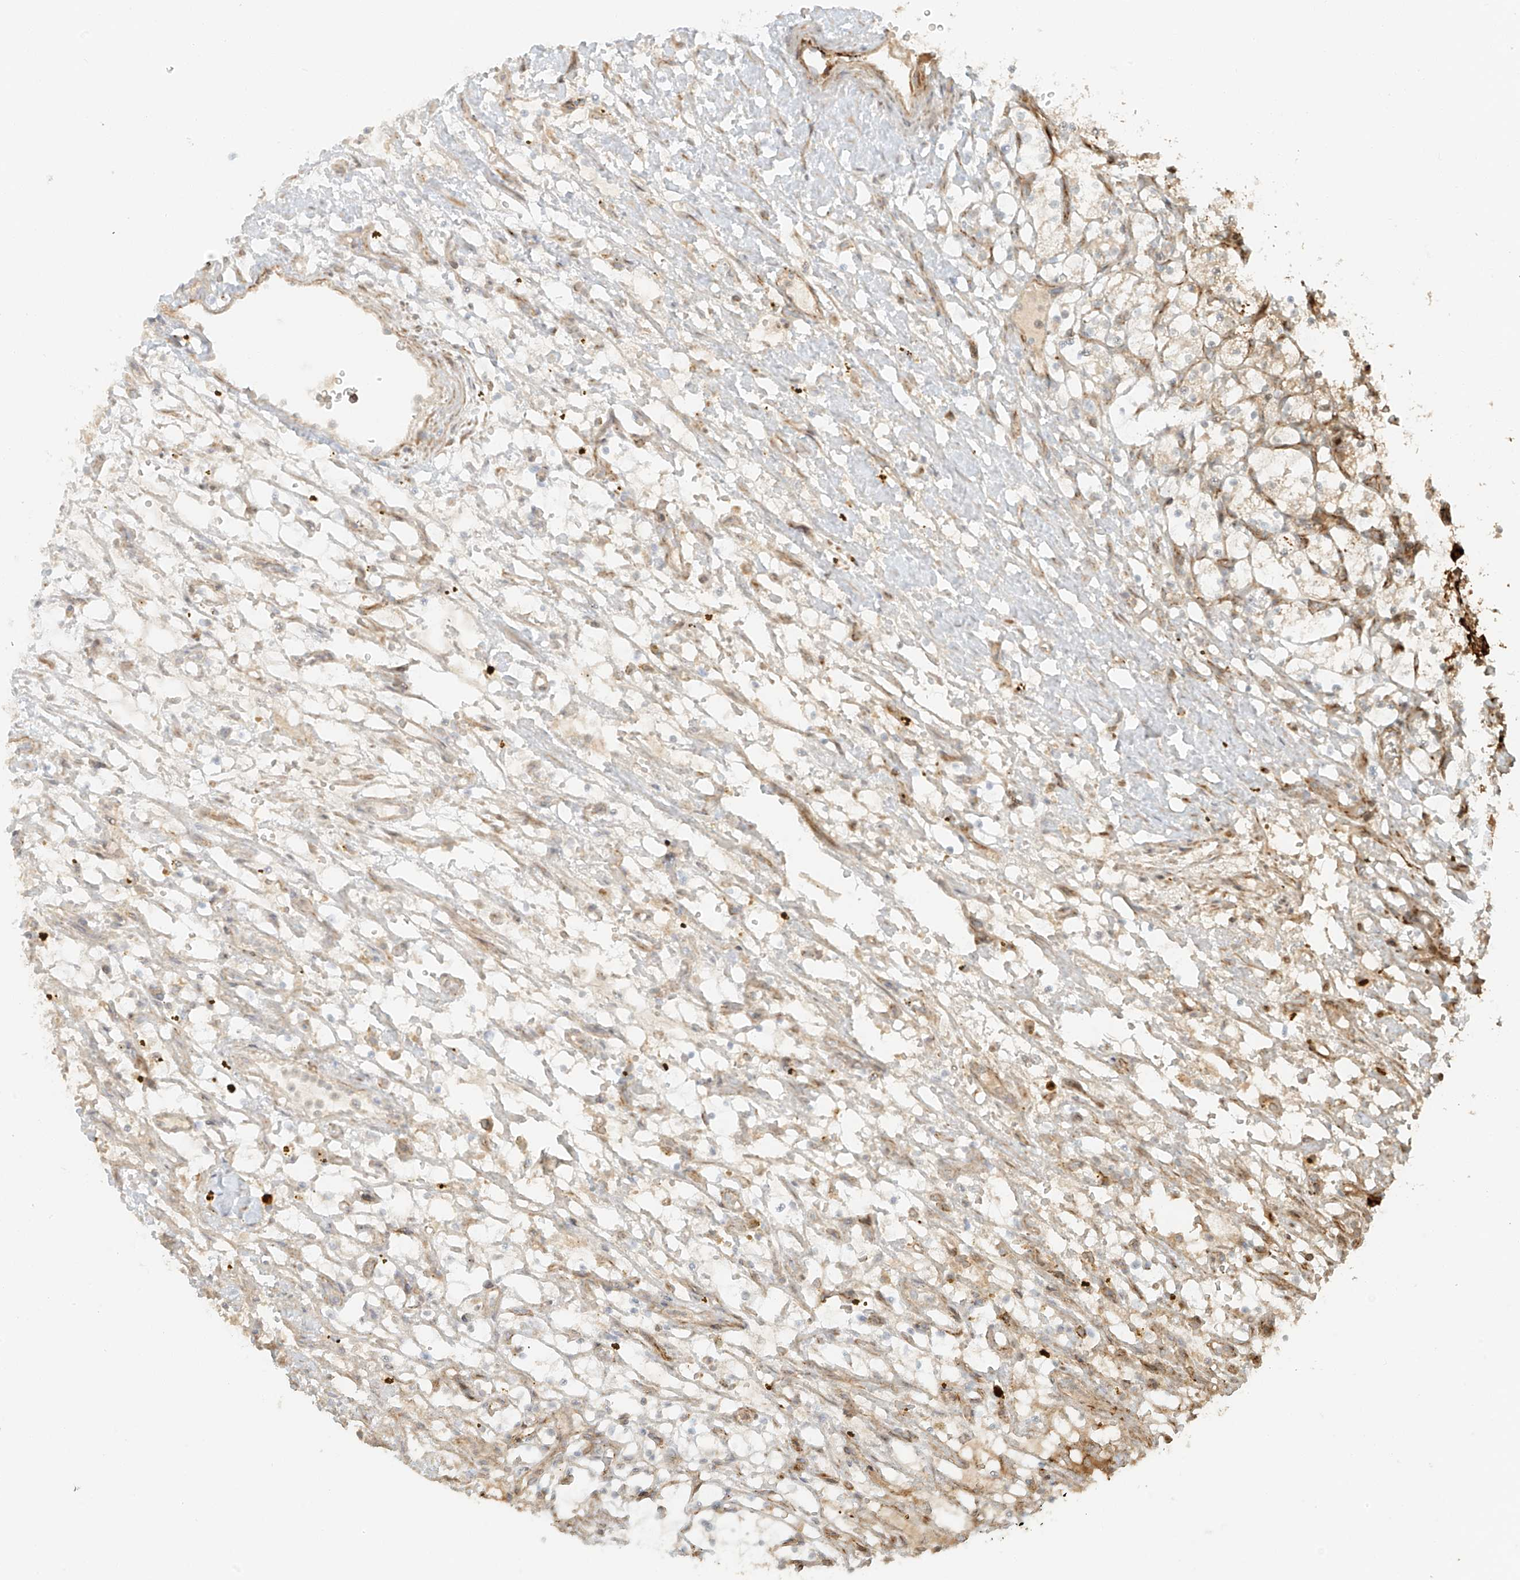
{"staining": {"intensity": "weak", "quantity": "<25%", "location": "cytoplasmic/membranous"}, "tissue": "renal cancer", "cell_type": "Tumor cells", "image_type": "cancer", "snomed": [{"axis": "morphology", "description": "Adenocarcinoma, NOS"}, {"axis": "topography", "description": "Kidney"}], "caption": "This is an IHC photomicrograph of human renal cancer. There is no staining in tumor cells.", "gene": "MIPEP", "patient": {"sex": "female", "age": 69}}